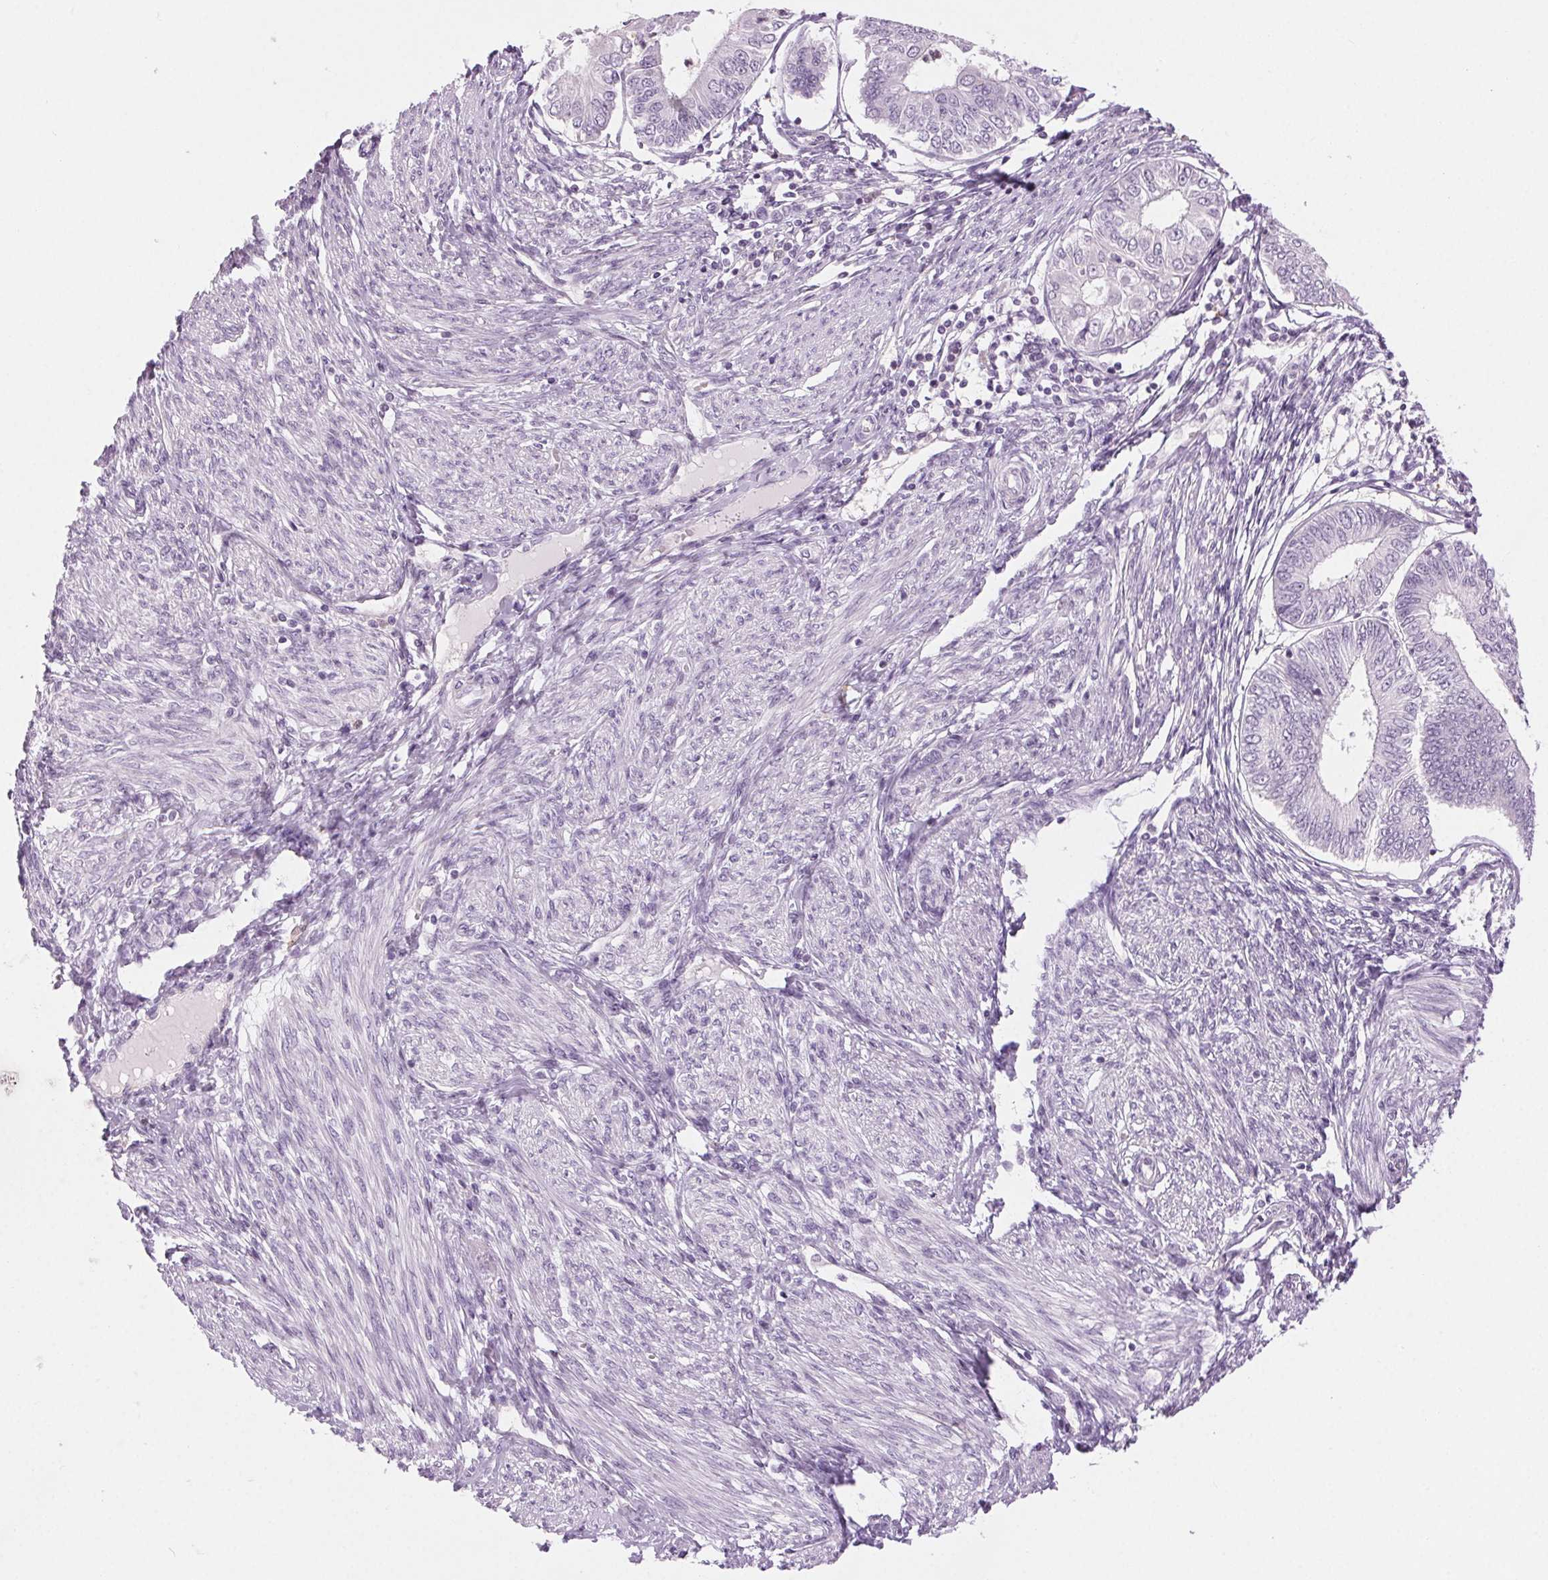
{"staining": {"intensity": "negative", "quantity": "none", "location": "none"}, "tissue": "endometrial cancer", "cell_type": "Tumor cells", "image_type": "cancer", "snomed": [{"axis": "morphology", "description": "Adenocarcinoma, NOS"}, {"axis": "topography", "description": "Endometrium"}], "caption": "Protein analysis of endometrial cancer (adenocarcinoma) reveals no significant staining in tumor cells.", "gene": "SLC6A19", "patient": {"sex": "female", "age": 68}}